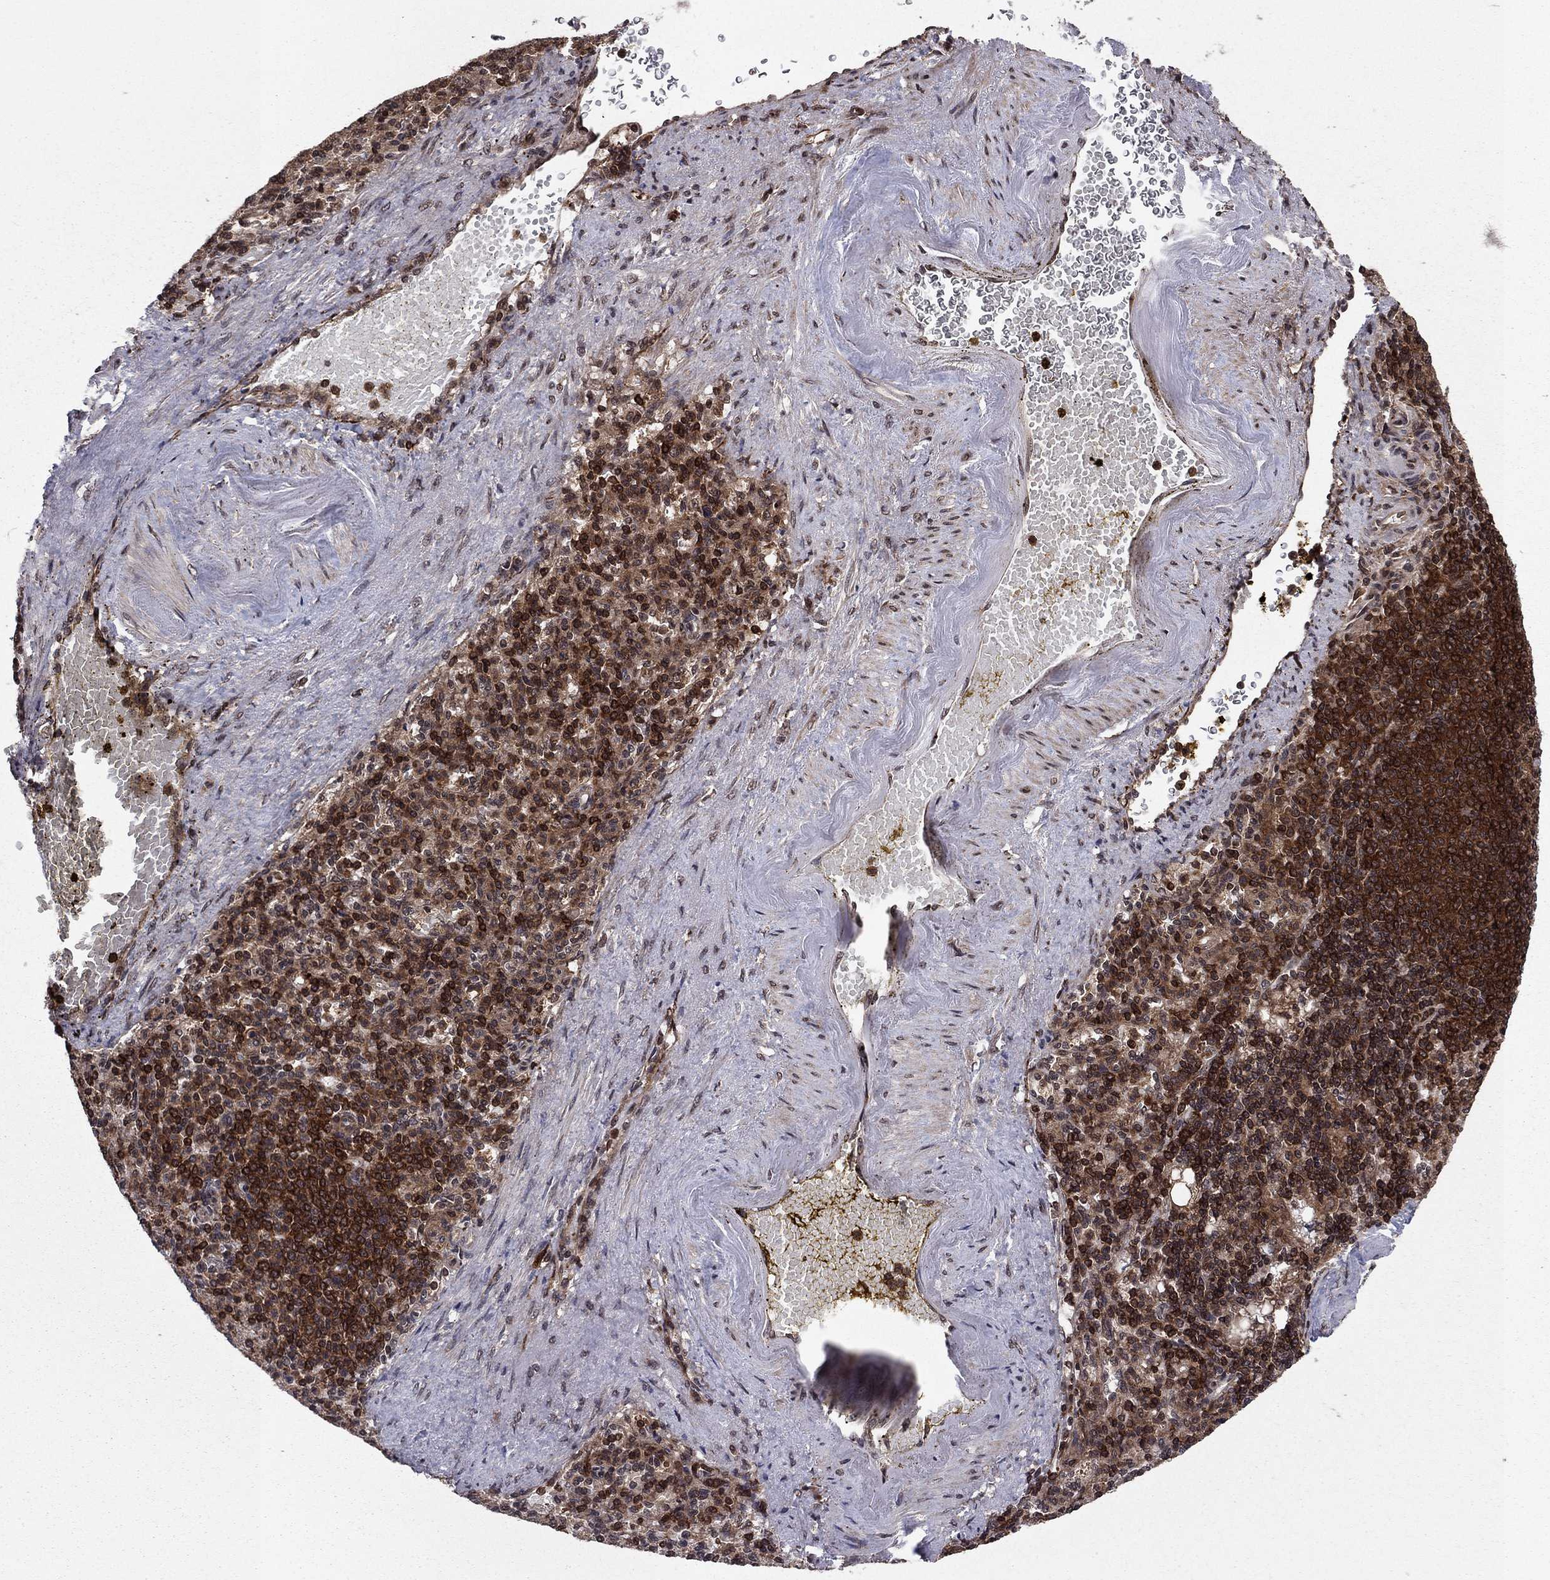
{"staining": {"intensity": "strong", "quantity": "<25%", "location": "nuclear"}, "tissue": "spleen", "cell_type": "Cells in red pulp", "image_type": "normal", "snomed": [{"axis": "morphology", "description": "Normal tissue, NOS"}, {"axis": "topography", "description": "Spleen"}], "caption": "Strong nuclear staining is identified in approximately <25% of cells in red pulp in normal spleen.", "gene": "SSX2IP", "patient": {"sex": "female", "age": 74}}